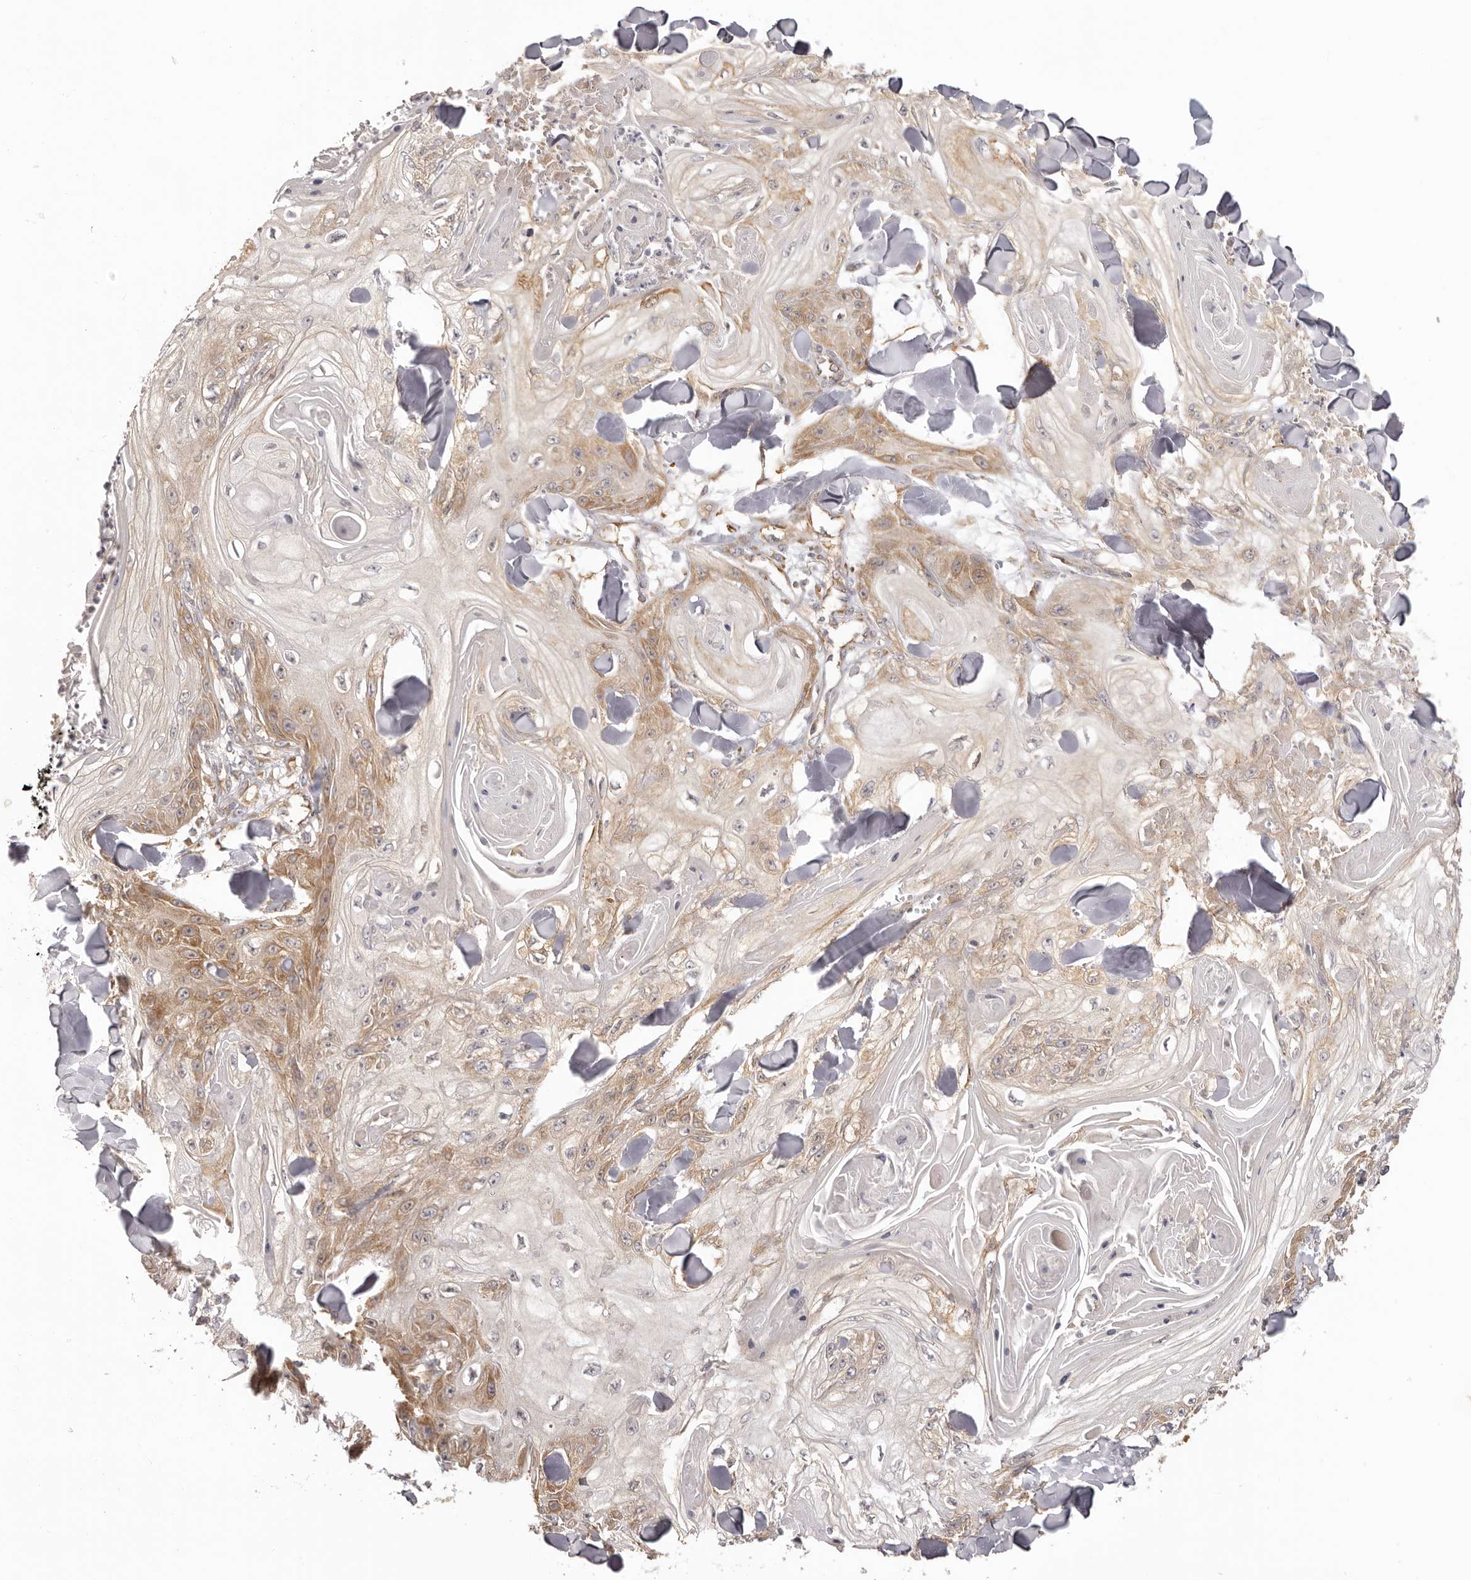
{"staining": {"intensity": "moderate", "quantity": "25%-75%", "location": "cytoplasmic/membranous"}, "tissue": "skin cancer", "cell_type": "Tumor cells", "image_type": "cancer", "snomed": [{"axis": "morphology", "description": "Squamous cell carcinoma, NOS"}, {"axis": "topography", "description": "Skin"}], "caption": "This histopathology image displays skin cancer stained with immunohistochemistry to label a protein in brown. The cytoplasmic/membranous of tumor cells show moderate positivity for the protein. Nuclei are counter-stained blue.", "gene": "EEF1E1", "patient": {"sex": "male", "age": 74}}